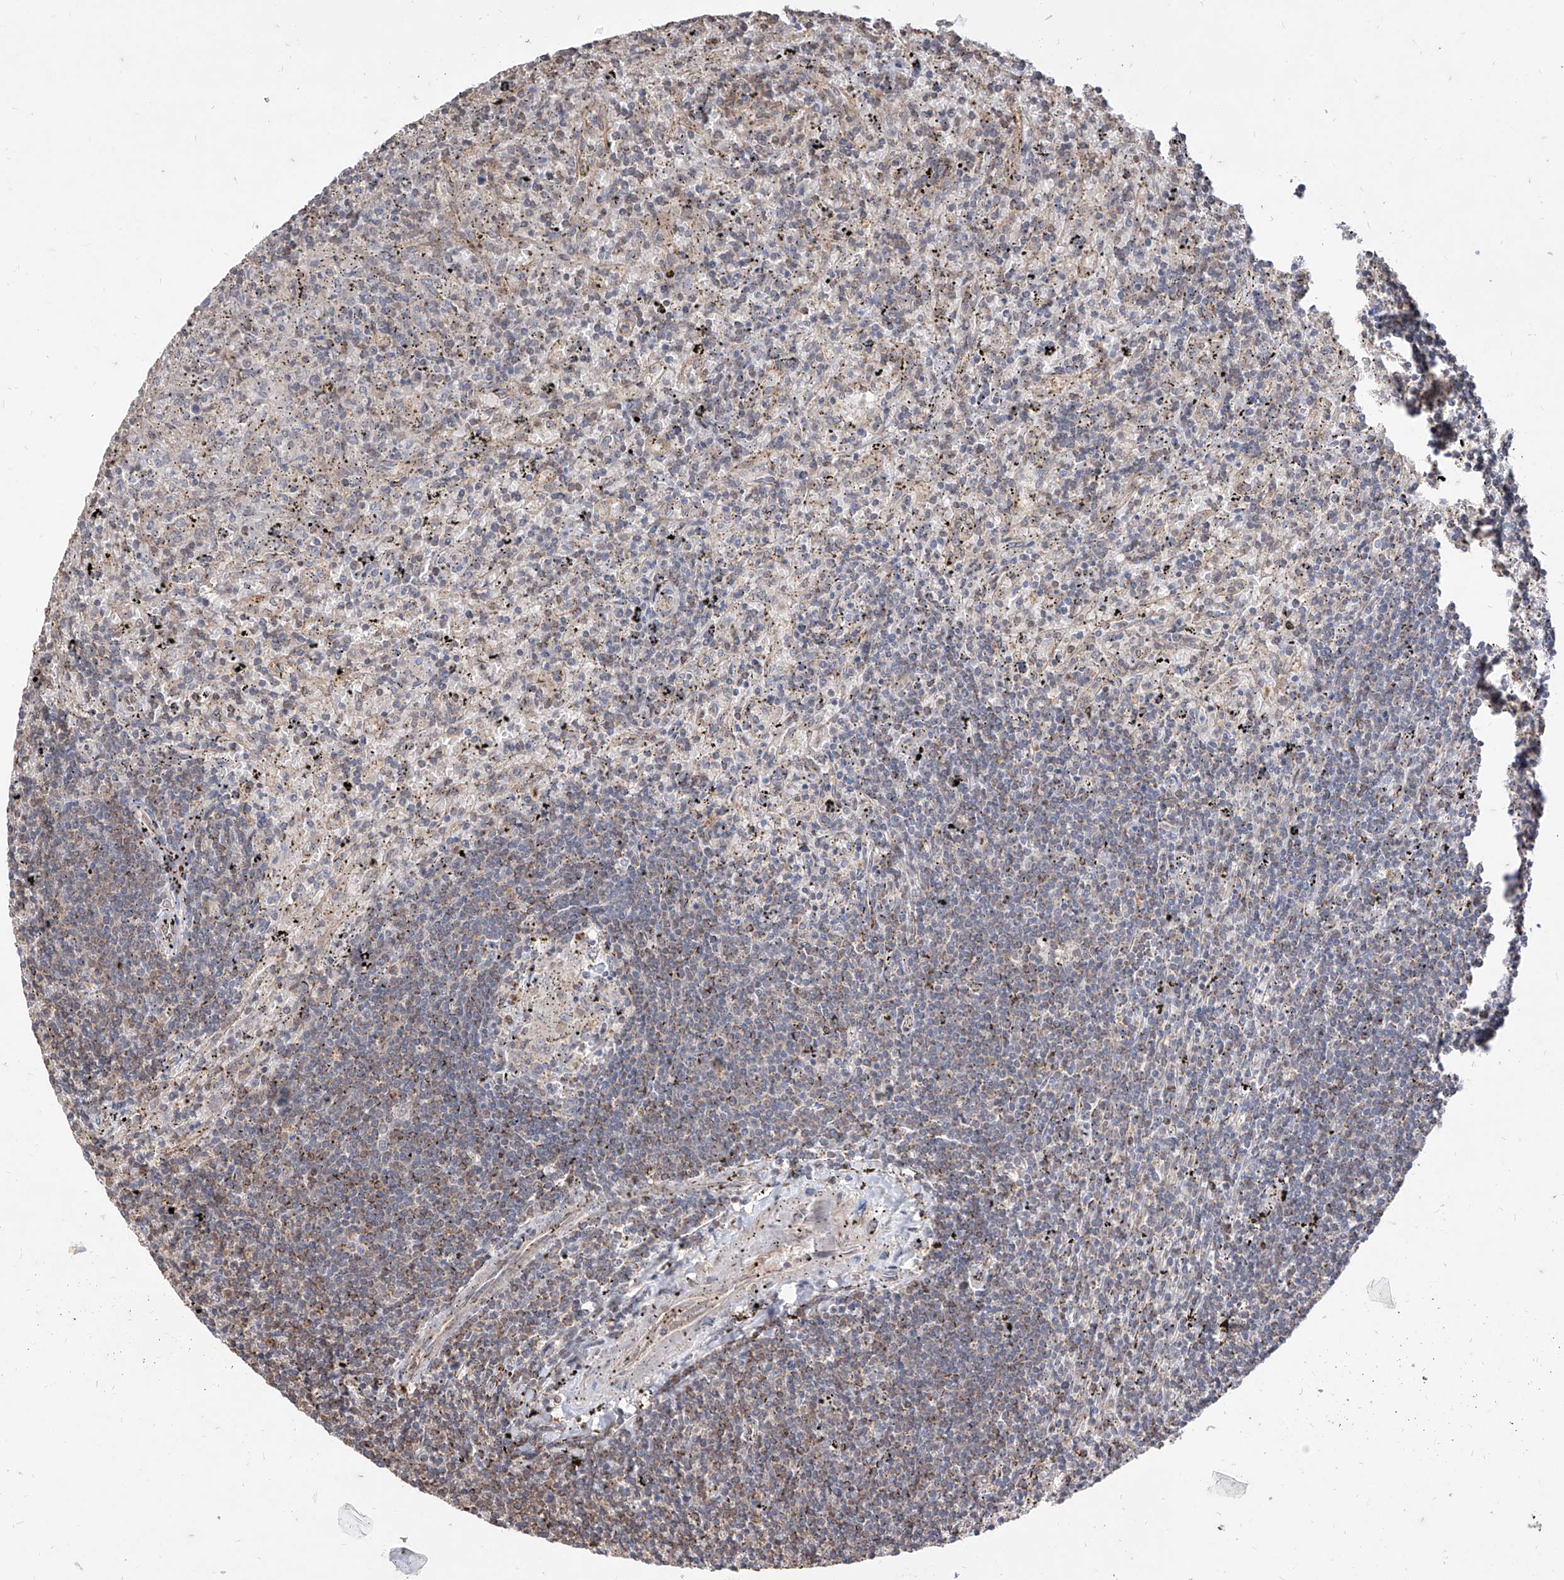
{"staining": {"intensity": "moderate", "quantity": "<25%", "location": "cytoplasmic/membranous,nuclear"}, "tissue": "lymphoma", "cell_type": "Tumor cells", "image_type": "cancer", "snomed": [{"axis": "morphology", "description": "Malignant lymphoma, non-Hodgkin's type, Low grade"}, {"axis": "topography", "description": "Spleen"}], "caption": "Protein staining exhibits moderate cytoplasmic/membranous and nuclear positivity in about <25% of tumor cells in malignant lymphoma, non-Hodgkin's type (low-grade).", "gene": "C8orf82", "patient": {"sex": "male", "age": 76}}